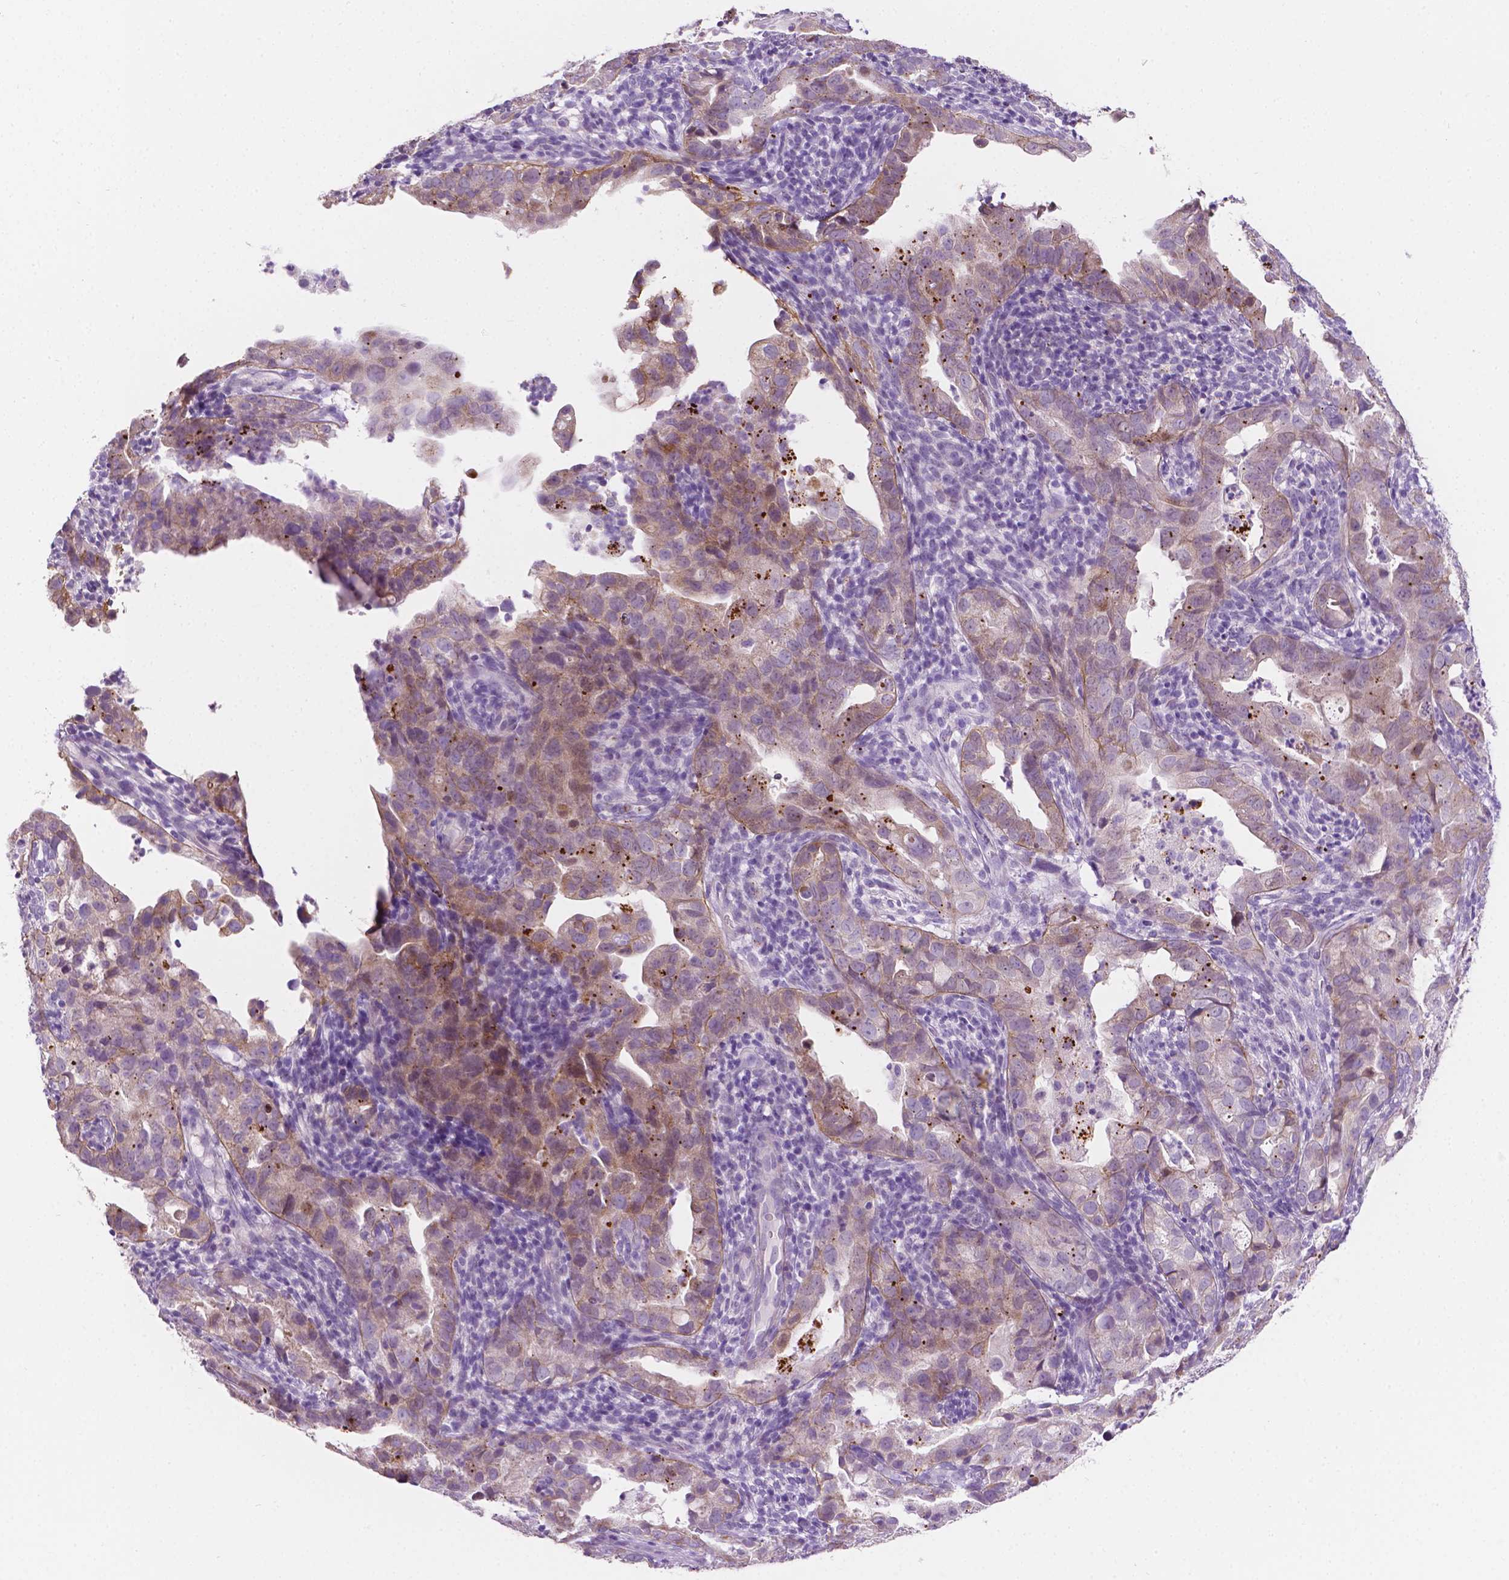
{"staining": {"intensity": "weak", "quantity": "25%-75%", "location": "cytoplasmic/membranous"}, "tissue": "endometrial cancer", "cell_type": "Tumor cells", "image_type": "cancer", "snomed": [{"axis": "morphology", "description": "Adenocarcinoma, NOS"}, {"axis": "topography", "description": "Endometrium"}], "caption": "High-power microscopy captured an immunohistochemistry image of endometrial cancer, revealing weak cytoplasmic/membranous positivity in about 25%-75% of tumor cells. (DAB IHC, brown staining for protein, blue staining for nuclei).", "gene": "NOS1AP", "patient": {"sex": "female", "age": 57}}